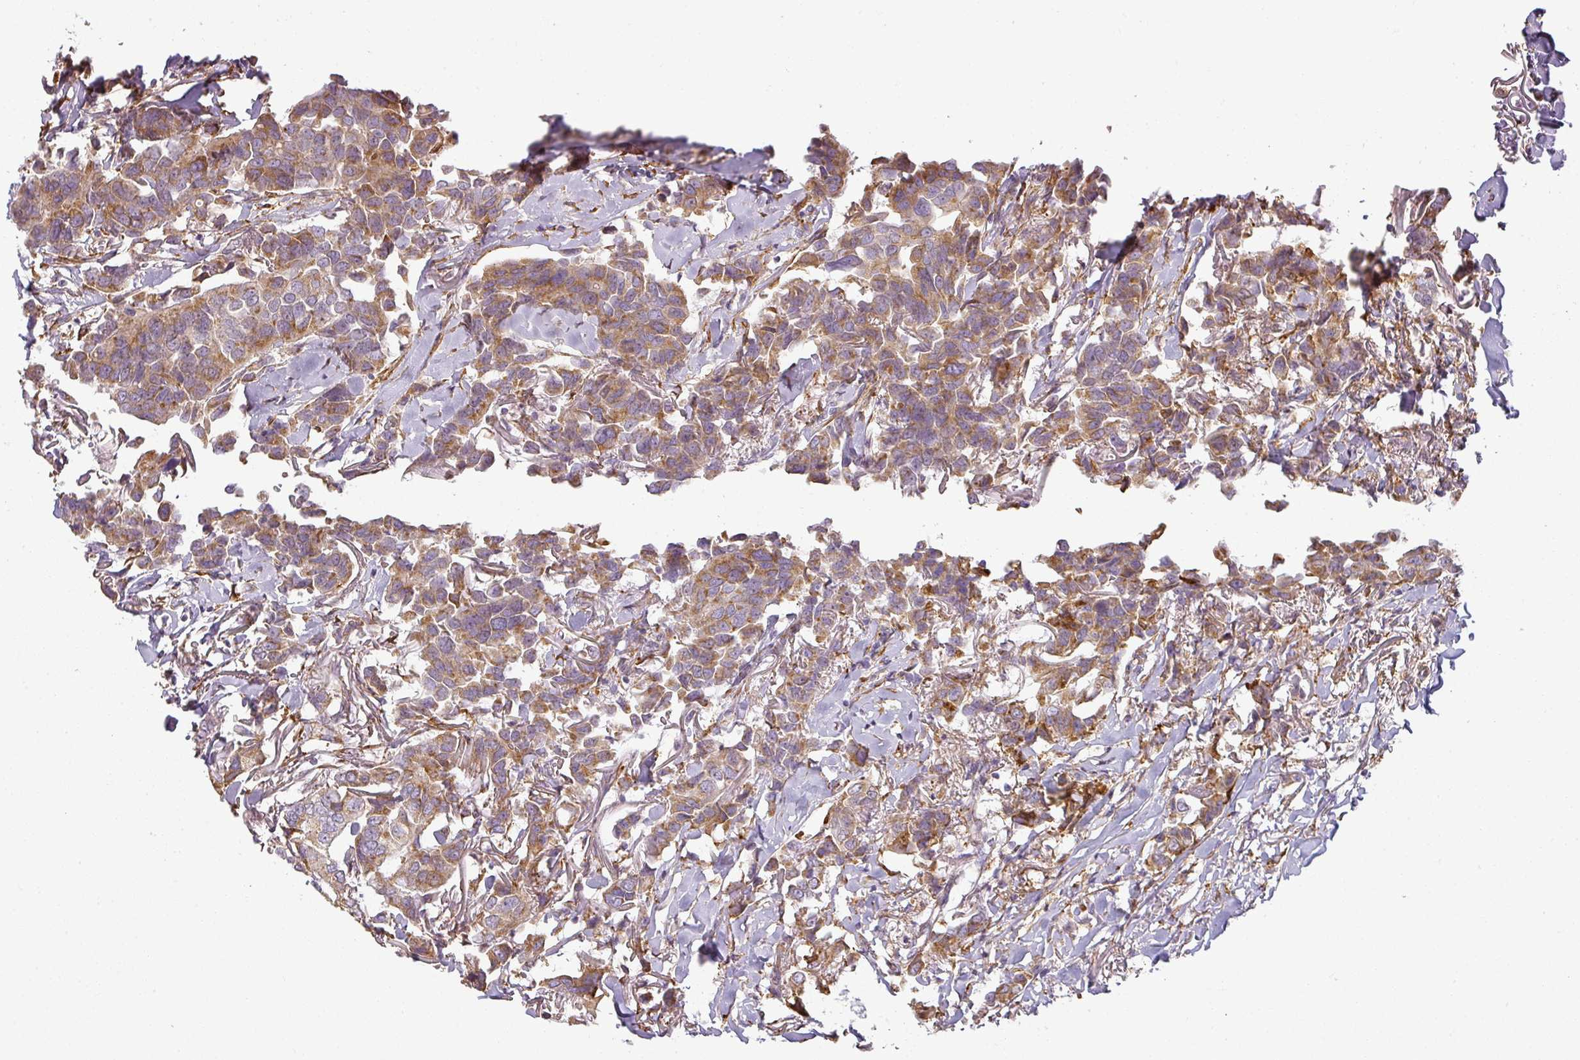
{"staining": {"intensity": "moderate", "quantity": ">75%", "location": "cytoplasmic/membranous"}, "tissue": "breast cancer", "cell_type": "Tumor cells", "image_type": "cancer", "snomed": [{"axis": "morphology", "description": "Duct carcinoma"}, {"axis": "topography", "description": "Breast"}], "caption": "A high-resolution photomicrograph shows immunohistochemistry staining of breast cancer (invasive ductal carcinoma), which reveals moderate cytoplasmic/membranous expression in about >75% of tumor cells.", "gene": "CCDC144A", "patient": {"sex": "female", "age": 80}}